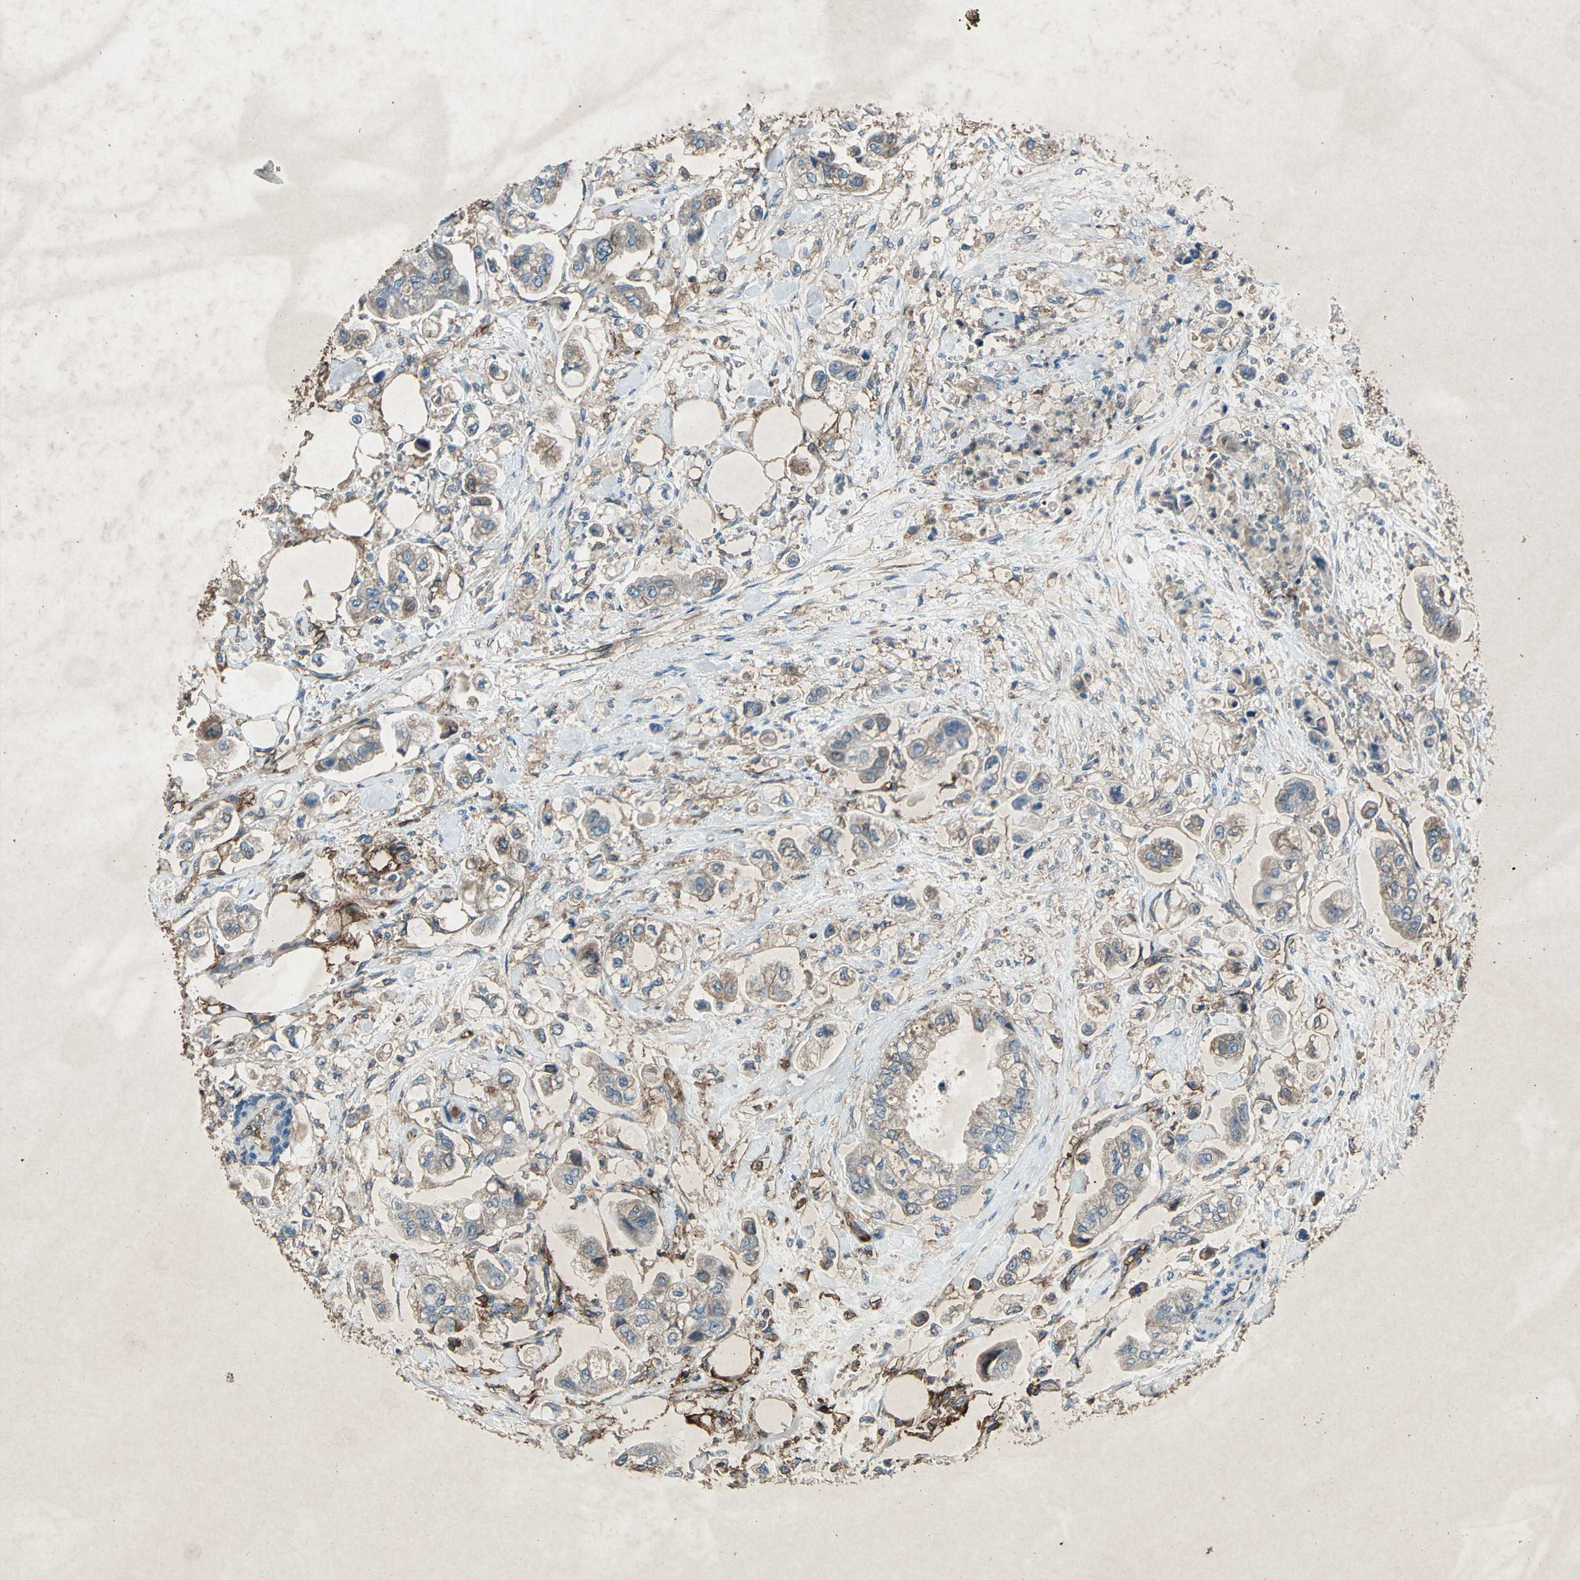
{"staining": {"intensity": "weak", "quantity": "25%-75%", "location": "cytoplasmic/membranous"}, "tissue": "stomach cancer", "cell_type": "Tumor cells", "image_type": "cancer", "snomed": [{"axis": "morphology", "description": "Adenocarcinoma, NOS"}, {"axis": "topography", "description": "Stomach"}], "caption": "This micrograph reveals stomach cancer (adenocarcinoma) stained with IHC to label a protein in brown. The cytoplasmic/membranous of tumor cells show weak positivity for the protein. Nuclei are counter-stained blue.", "gene": "CCR6", "patient": {"sex": "male", "age": 62}}